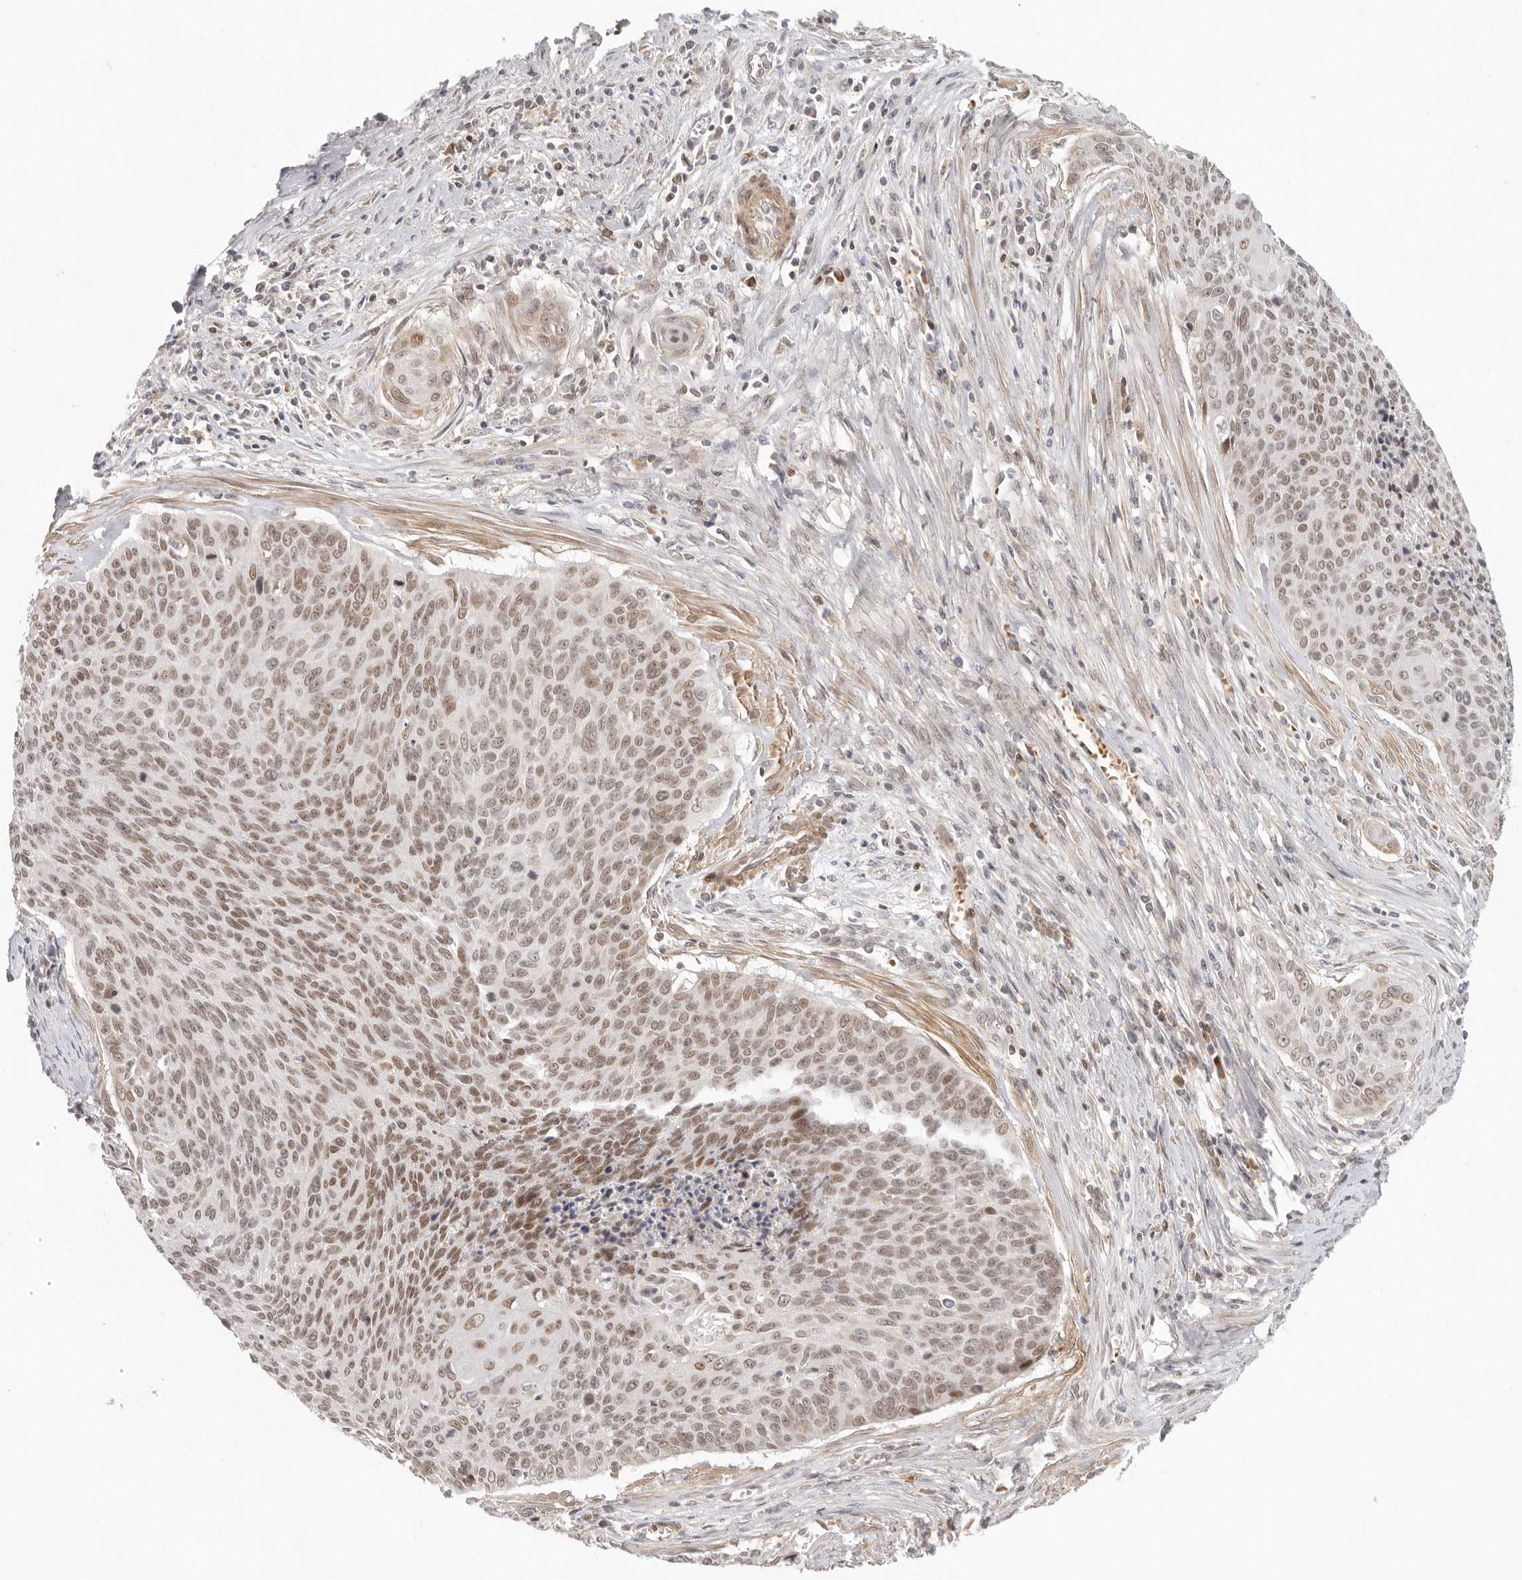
{"staining": {"intensity": "moderate", "quantity": ">75%", "location": "nuclear"}, "tissue": "cervical cancer", "cell_type": "Tumor cells", "image_type": "cancer", "snomed": [{"axis": "morphology", "description": "Squamous cell carcinoma, NOS"}, {"axis": "topography", "description": "Cervix"}], "caption": "Immunohistochemical staining of squamous cell carcinoma (cervical) shows medium levels of moderate nuclear protein staining in about >75% of tumor cells.", "gene": "AHDC1", "patient": {"sex": "female", "age": 55}}